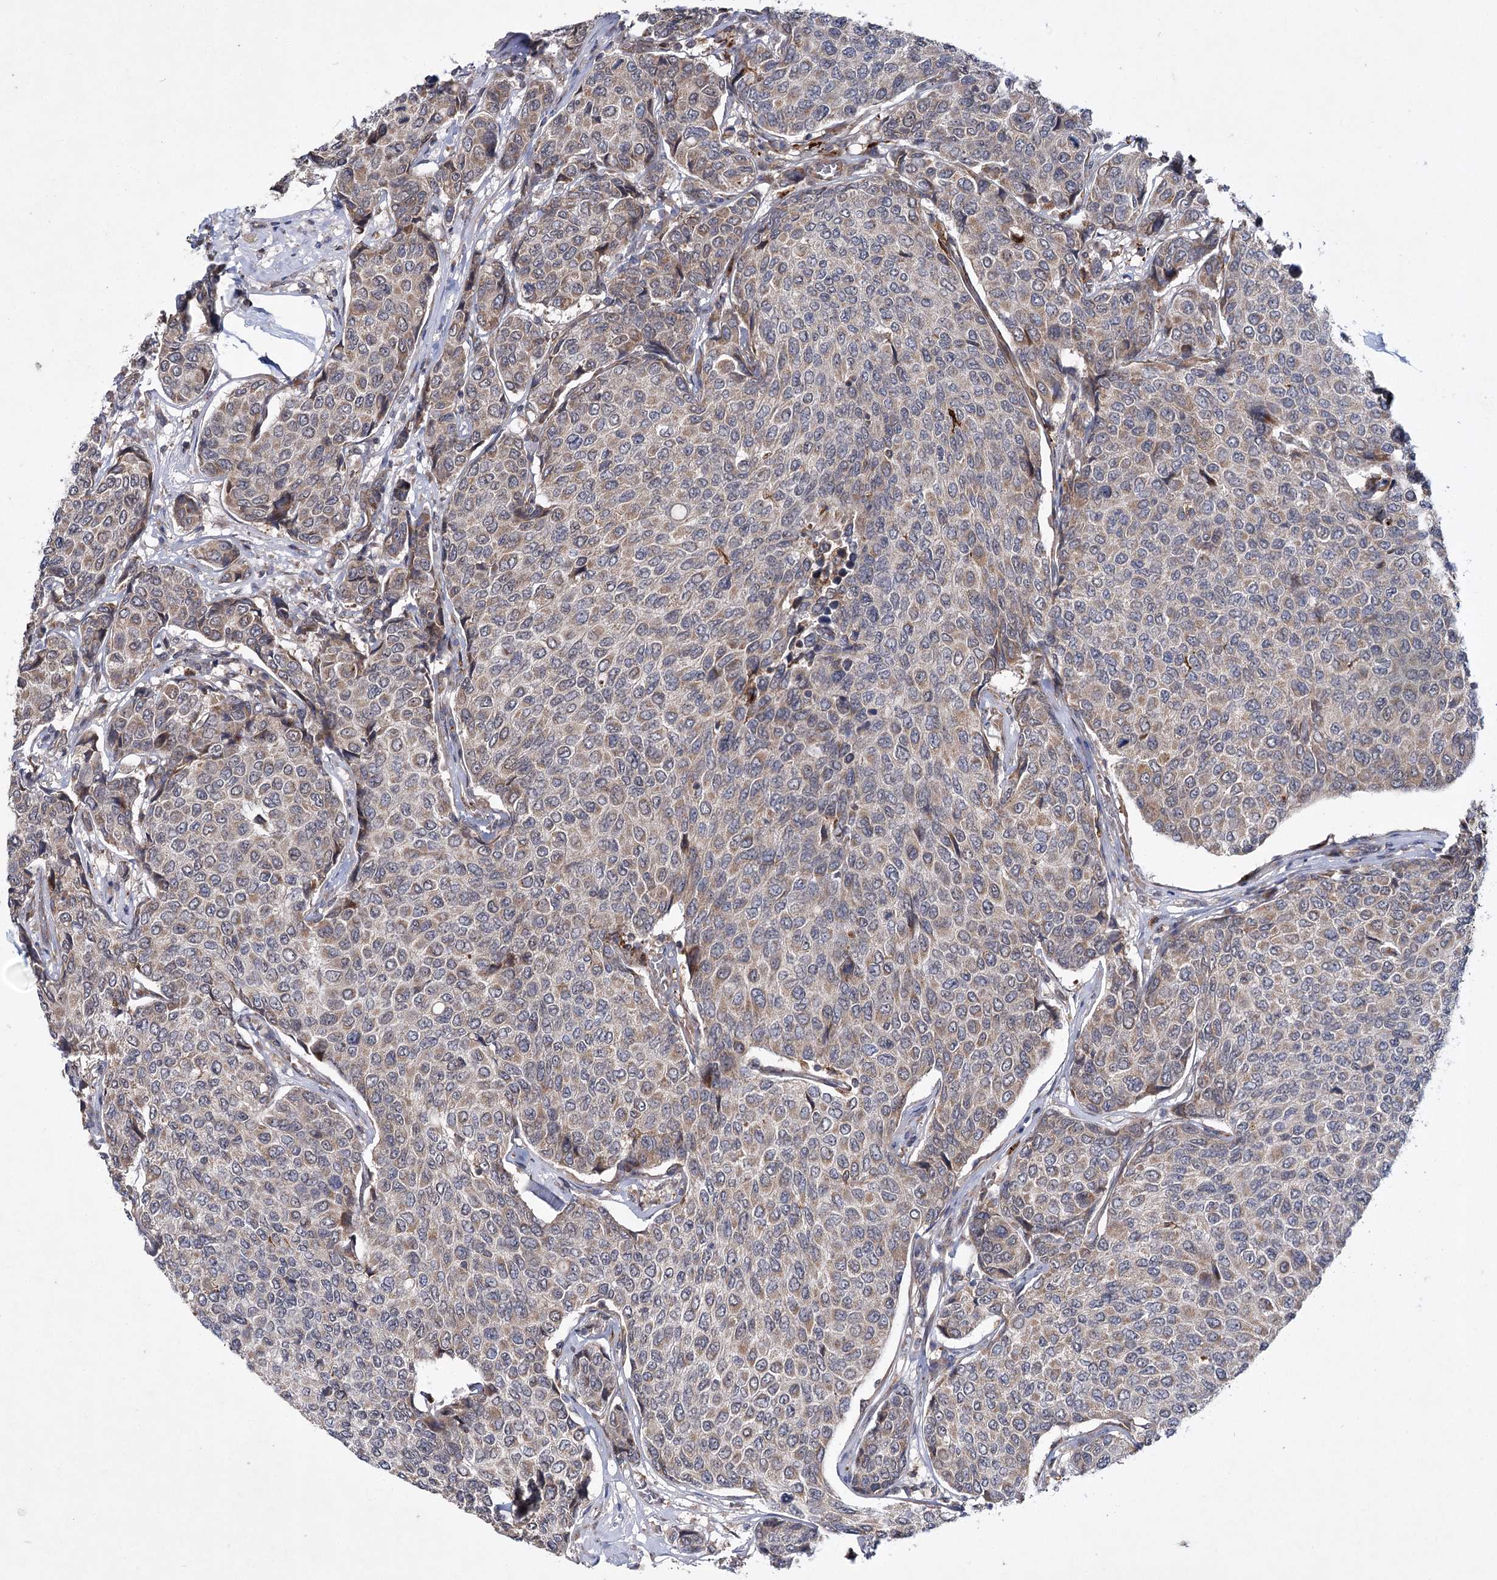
{"staining": {"intensity": "weak", "quantity": "25%-75%", "location": "cytoplasmic/membranous"}, "tissue": "breast cancer", "cell_type": "Tumor cells", "image_type": "cancer", "snomed": [{"axis": "morphology", "description": "Duct carcinoma"}, {"axis": "topography", "description": "Breast"}], "caption": "The histopathology image demonstrates immunohistochemical staining of breast intraductal carcinoma. There is weak cytoplasmic/membranous staining is present in approximately 25%-75% of tumor cells.", "gene": "DPEP2", "patient": {"sex": "female", "age": 55}}